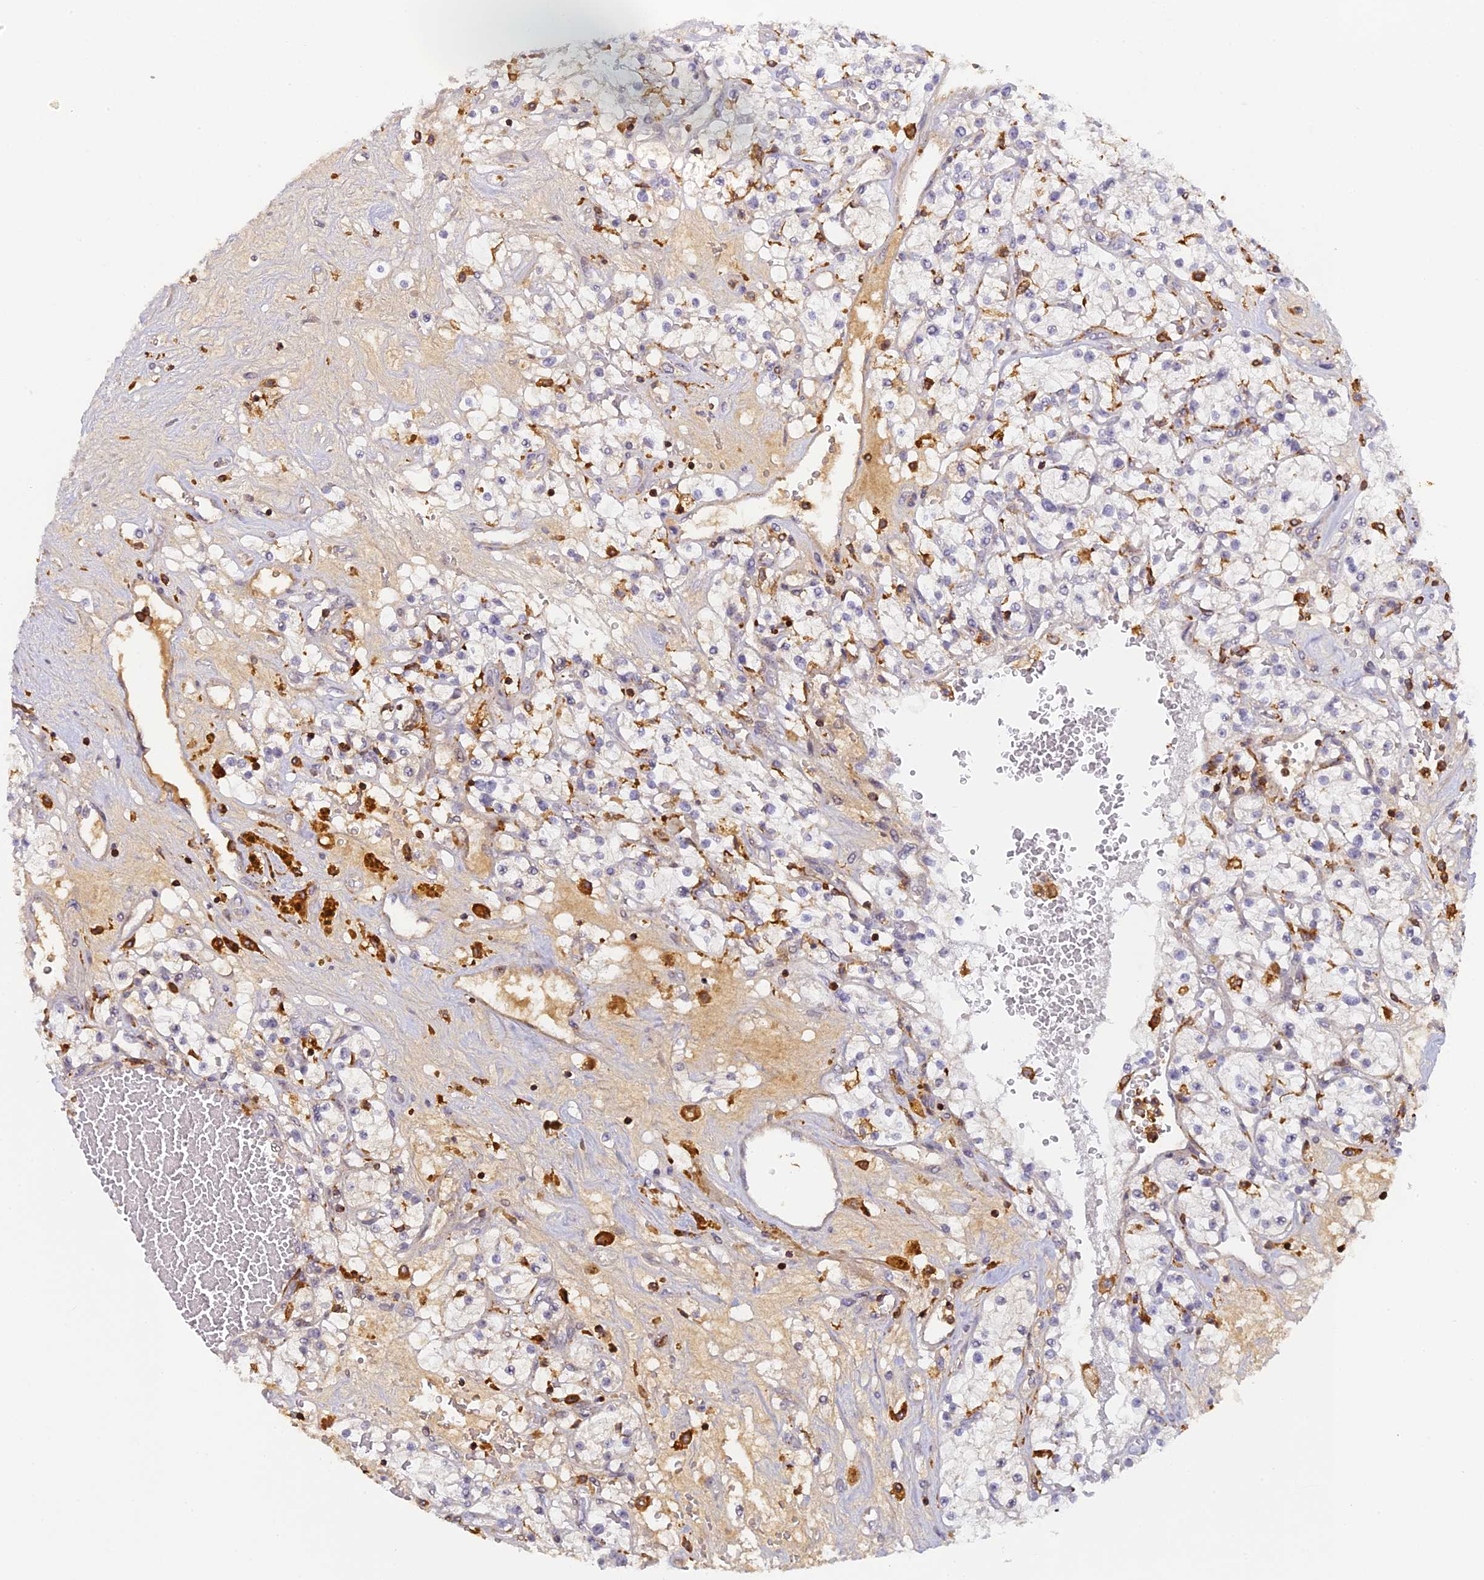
{"staining": {"intensity": "negative", "quantity": "none", "location": "none"}, "tissue": "renal cancer", "cell_type": "Tumor cells", "image_type": "cancer", "snomed": [{"axis": "morphology", "description": "Normal tissue, NOS"}, {"axis": "morphology", "description": "Adenocarcinoma, NOS"}, {"axis": "topography", "description": "Kidney"}], "caption": "Tumor cells show no significant staining in renal adenocarcinoma.", "gene": "FYB1", "patient": {"sex": "male", "age": 68}}